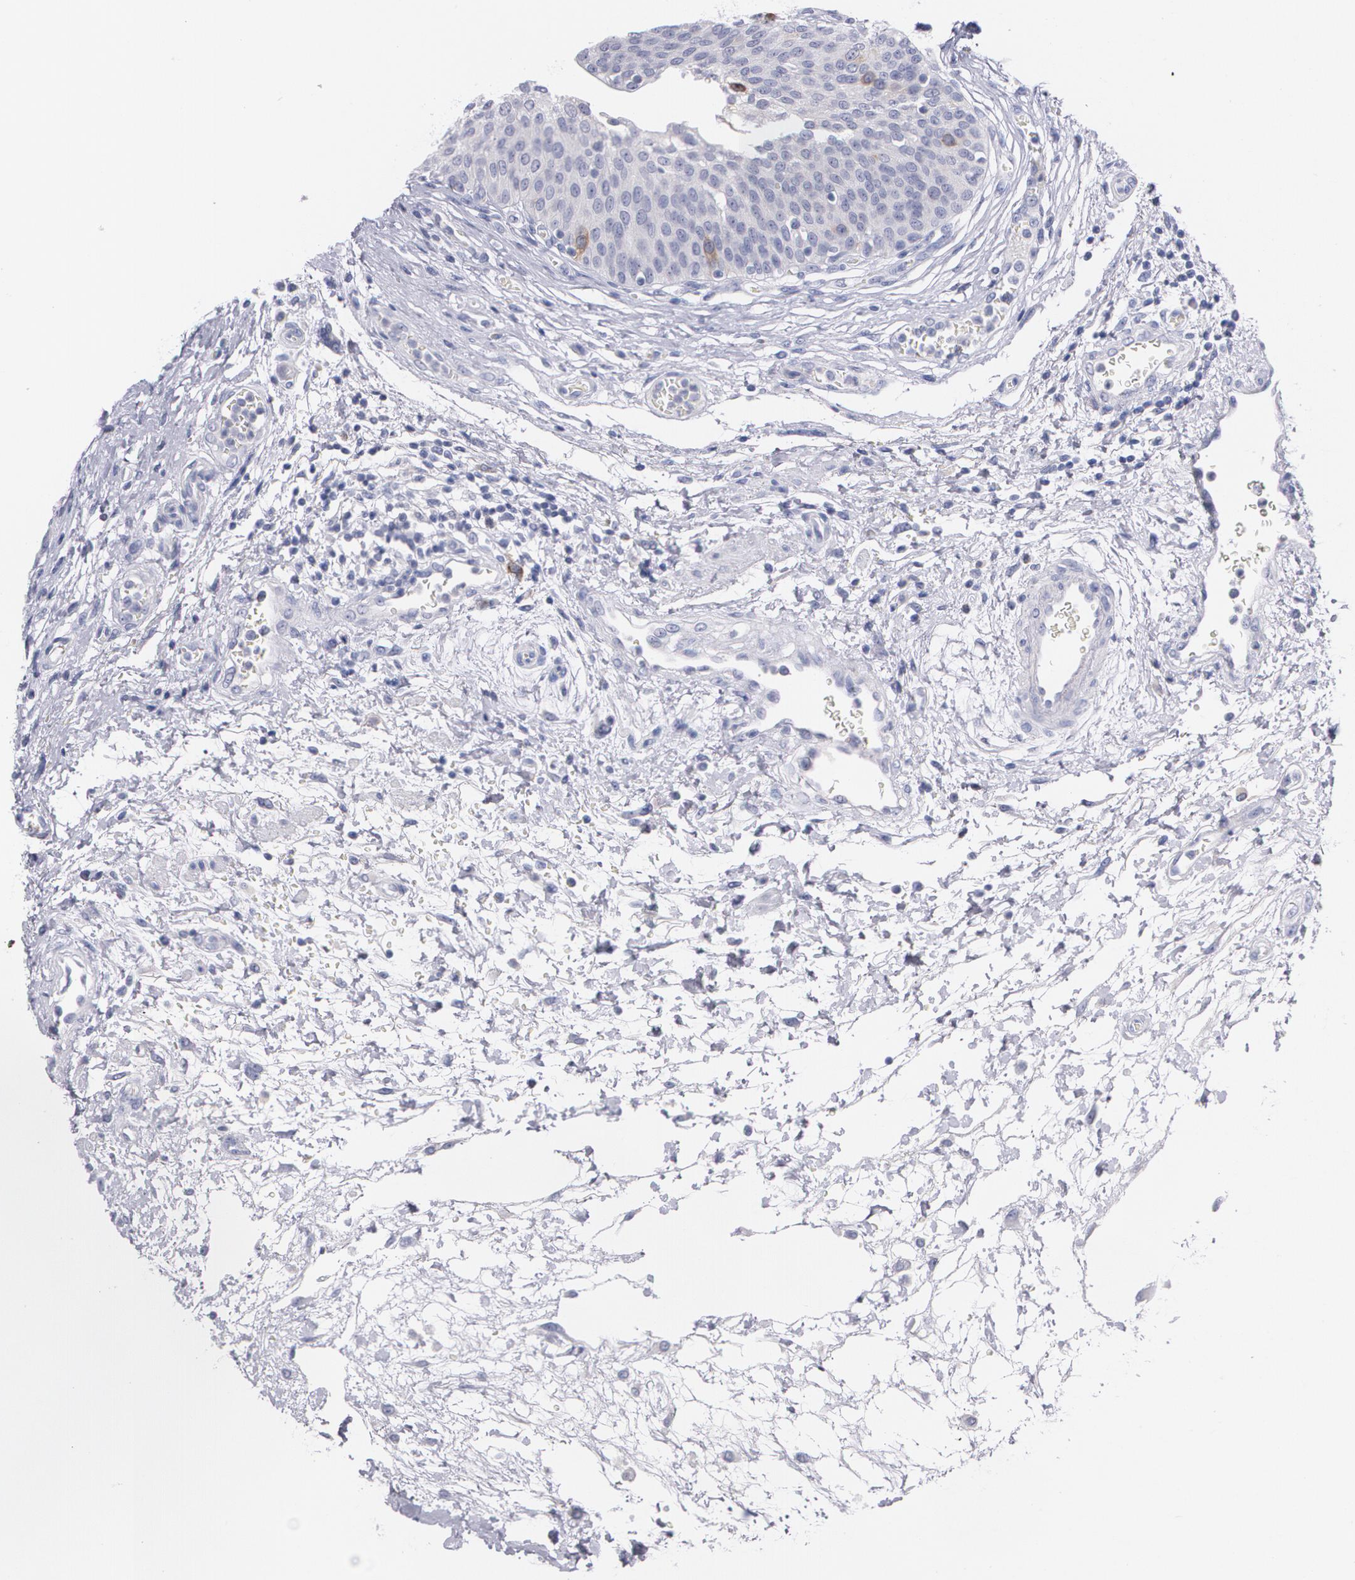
{"staining": {"intensity": "negative", "quantity": "none", "location": "none"}, "tissue": "urinary bladder", "cell_type": "Urothelial cells", "image_type": "normal", "snomed": [{"axis": "morphology", "description": "Normal tissue, NOS"}, {"axis": "topography", "description": "Smooth muscle"}, {"axis": "topography", "description": "Urinary bladder"}], "caption": "A photomicrograph of urinary bladder stained for a protein demonstrates no brown staining in urothelial cells. The staining was performed using DAB to visualize the protein expression in brown, while the nuclei were stained in blue with hematoxylin (Magnification: 20x).", "gene": "HMMR", "patient": {"sex": "male", "age": 35}}